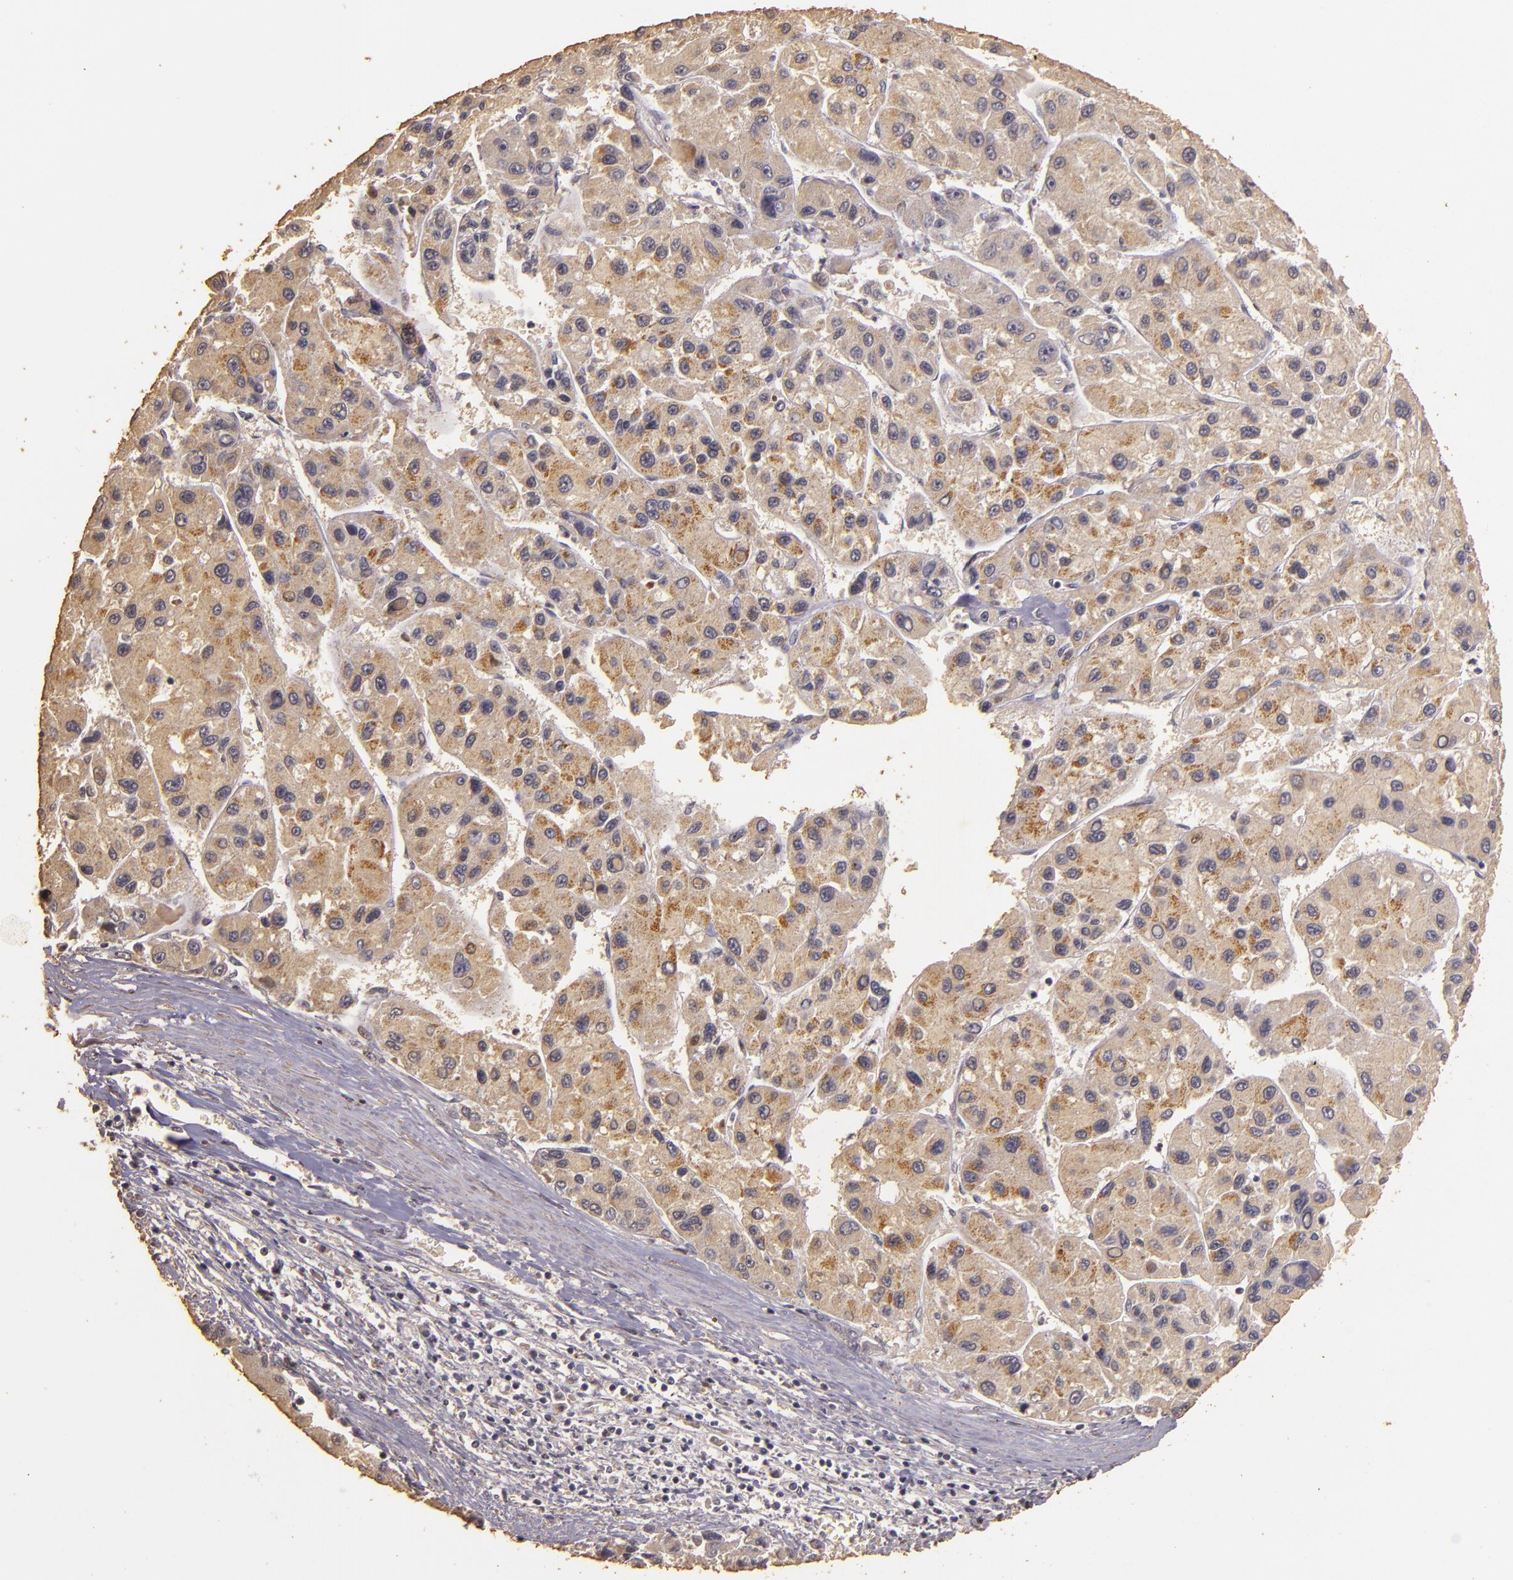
{"staining": {"intensity": "moderate", "quantity": "25%-75%", "location": "cytoplasmic/membranous"}, "tissue": "liver cancer", "cell_type": "Tumor cells", "image_type": "cancer", "snomed": [{"axis": "morphology", "description": "Carcinoma, Hepatocellular, NOS"}, {"axis": "topography", "description": "Liver"}], "caption": "Protein expression analysis of human liver cancer (hepatocellular carcinoma) reveals moderate cytoplasmic/membranous positivity in about 25%-75% of tumor cells.", "gene": "BCL2L13", "patient": {"sex": "male", "age": 64}}